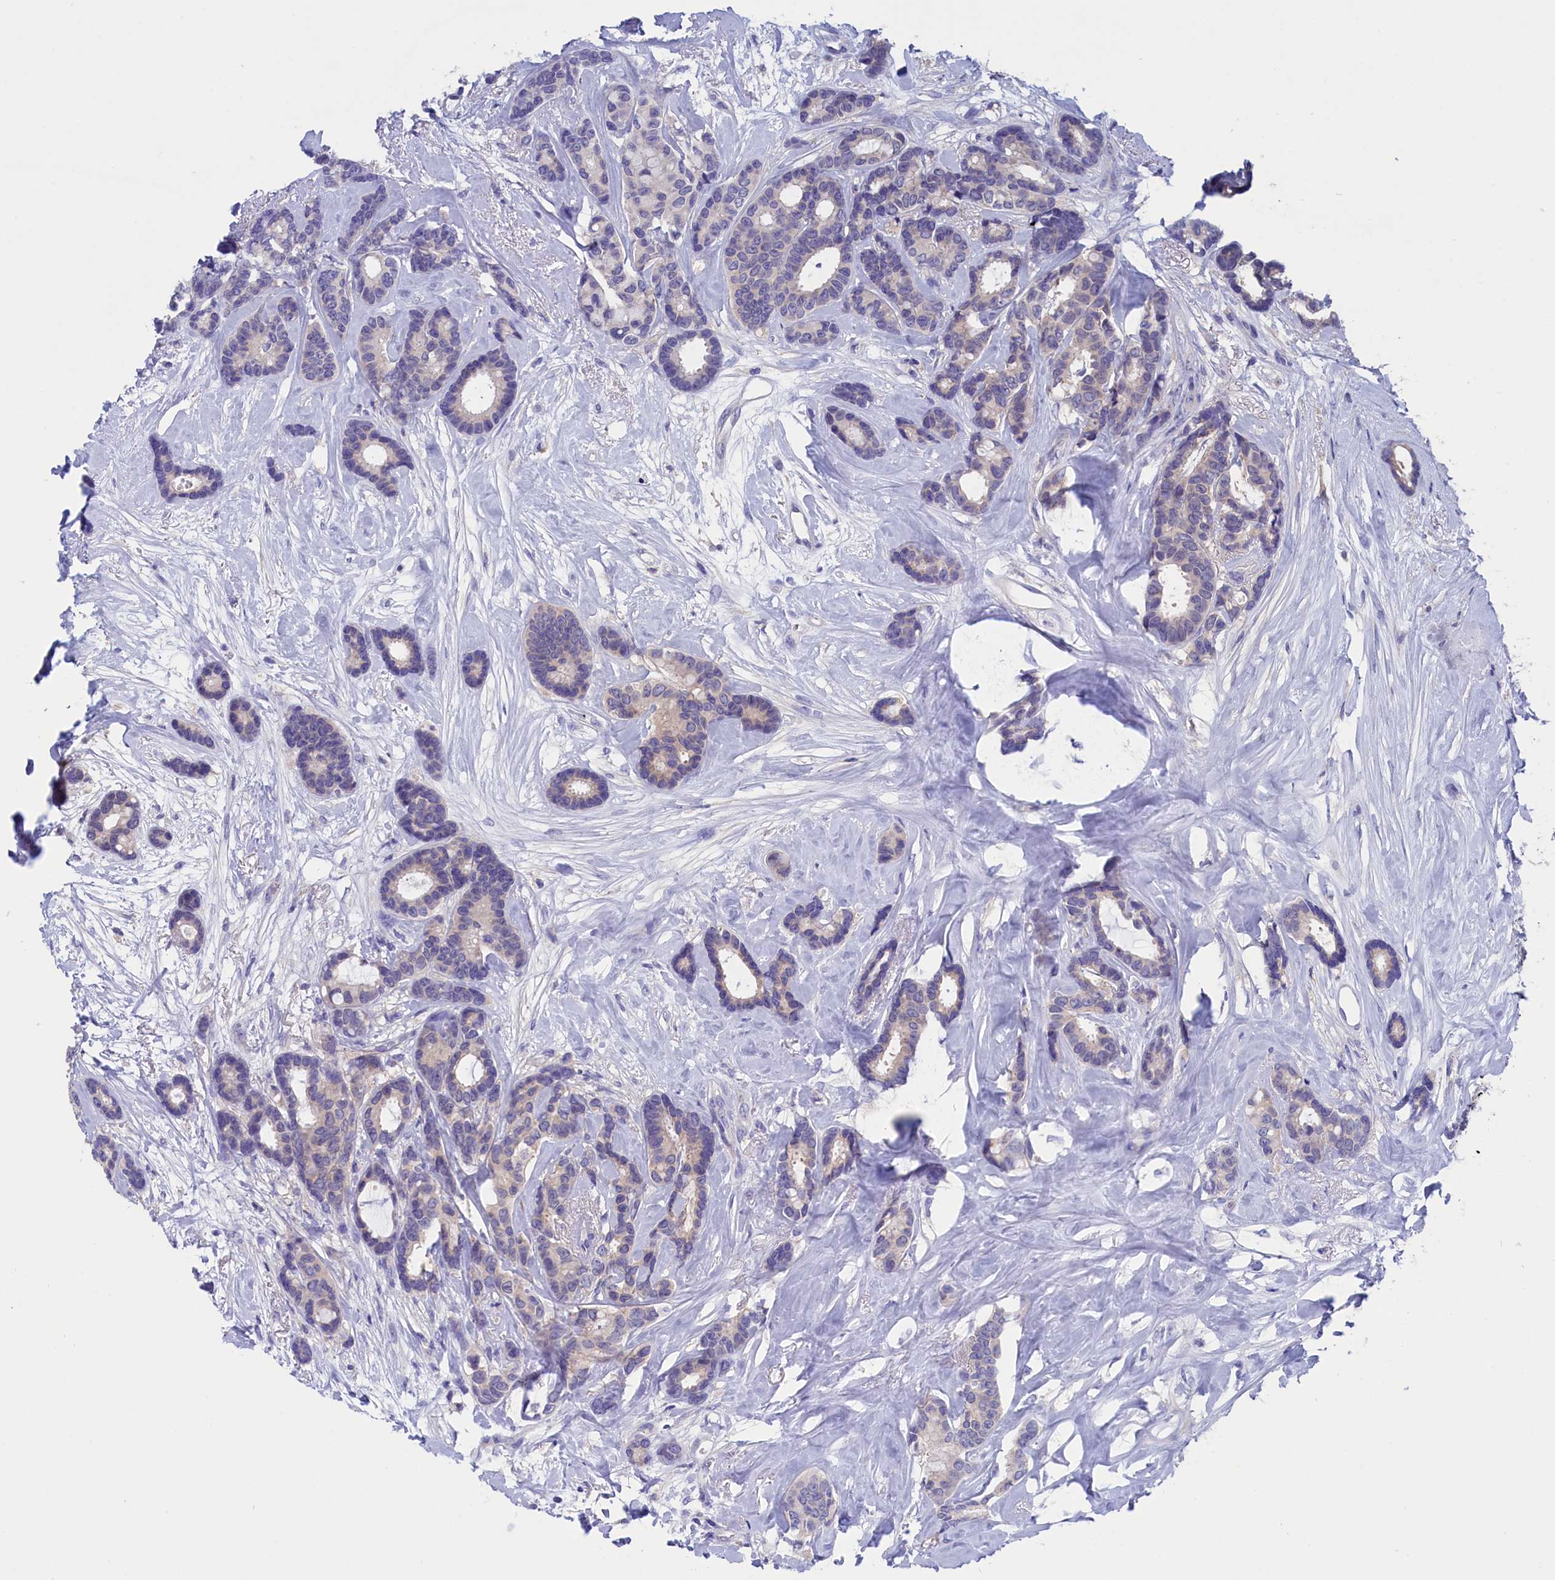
{"staining": {"intensity": "negative", "quantity": "none", "location": "none"}, "tissue": "breast cancer", "cell_type": "Tumor cells", "image_type": "cancer", "snomed": [{"axis": "morphology", "description": "Duct carcinoma"}, {"axis": "topography", "description": "Breast"}], "caption": "The image displays no significant positivity in tumor cells of infiltrating ductal carcinoma (breast). (DAB immunohistochemistry (IHC) with hematoxylin counter stain).", "gene": "VPS35L", "patient": {"sex": "female", "age": 87}}